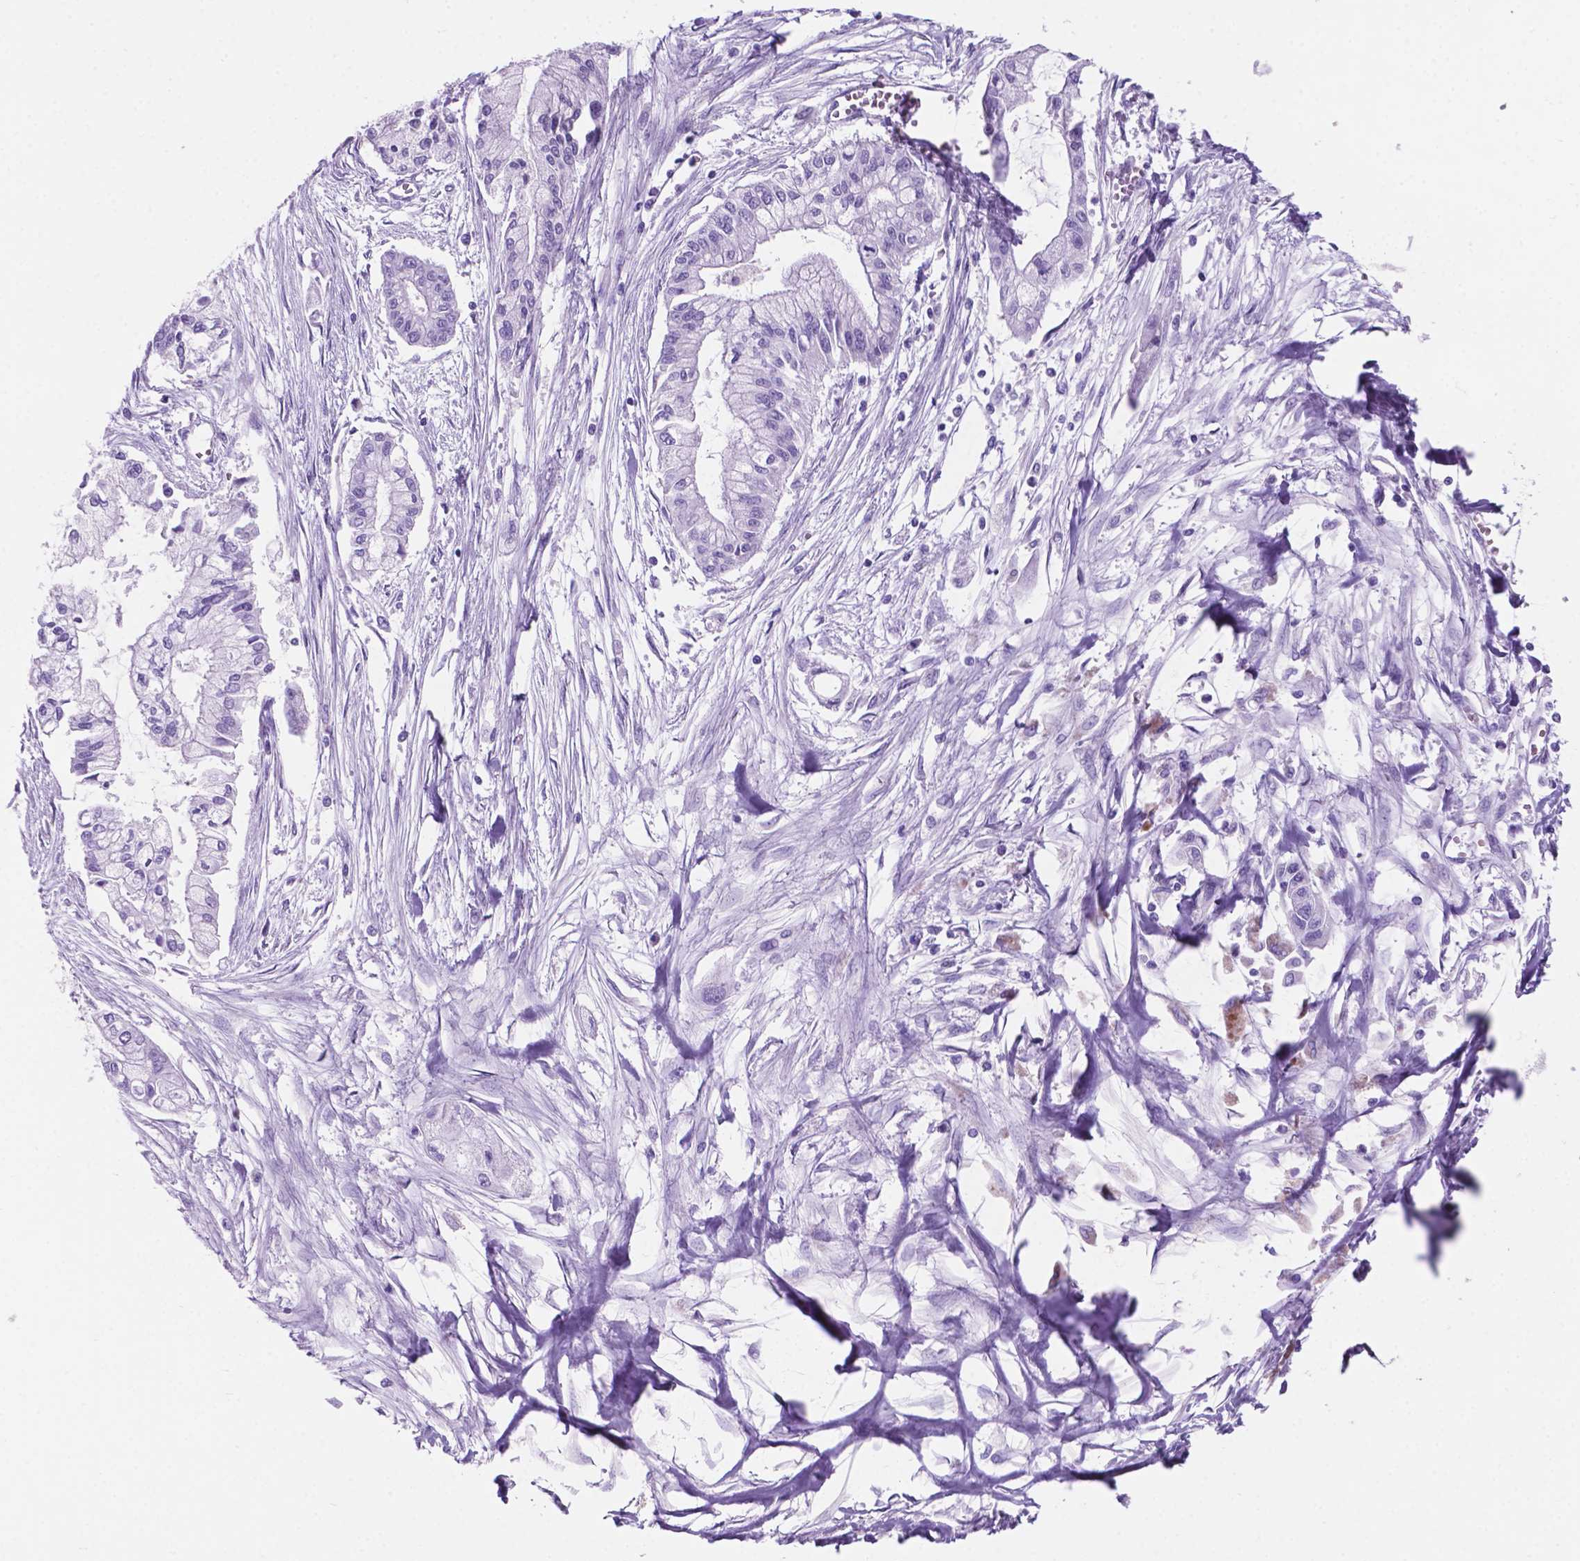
{"staining": {"intensity": "negative", "quantity": "none", "location": "none"}, "tissue": "pancreatic cancer", "cell_type": "Tumor cells", "image_type": "cancer", "snomed": [{"axis": "morphology", "description": "Adenocarcinoma, NOS"}, {"axis": "topography", "description": "Pancreas"}], "caption": "Human pancreatic cancer stained for a protein using immunohistochemistry (IHC) reveals no staining in tumor cells.", "gene": "GRIN2B", "patient": {"sex": "male", "age": 54}}